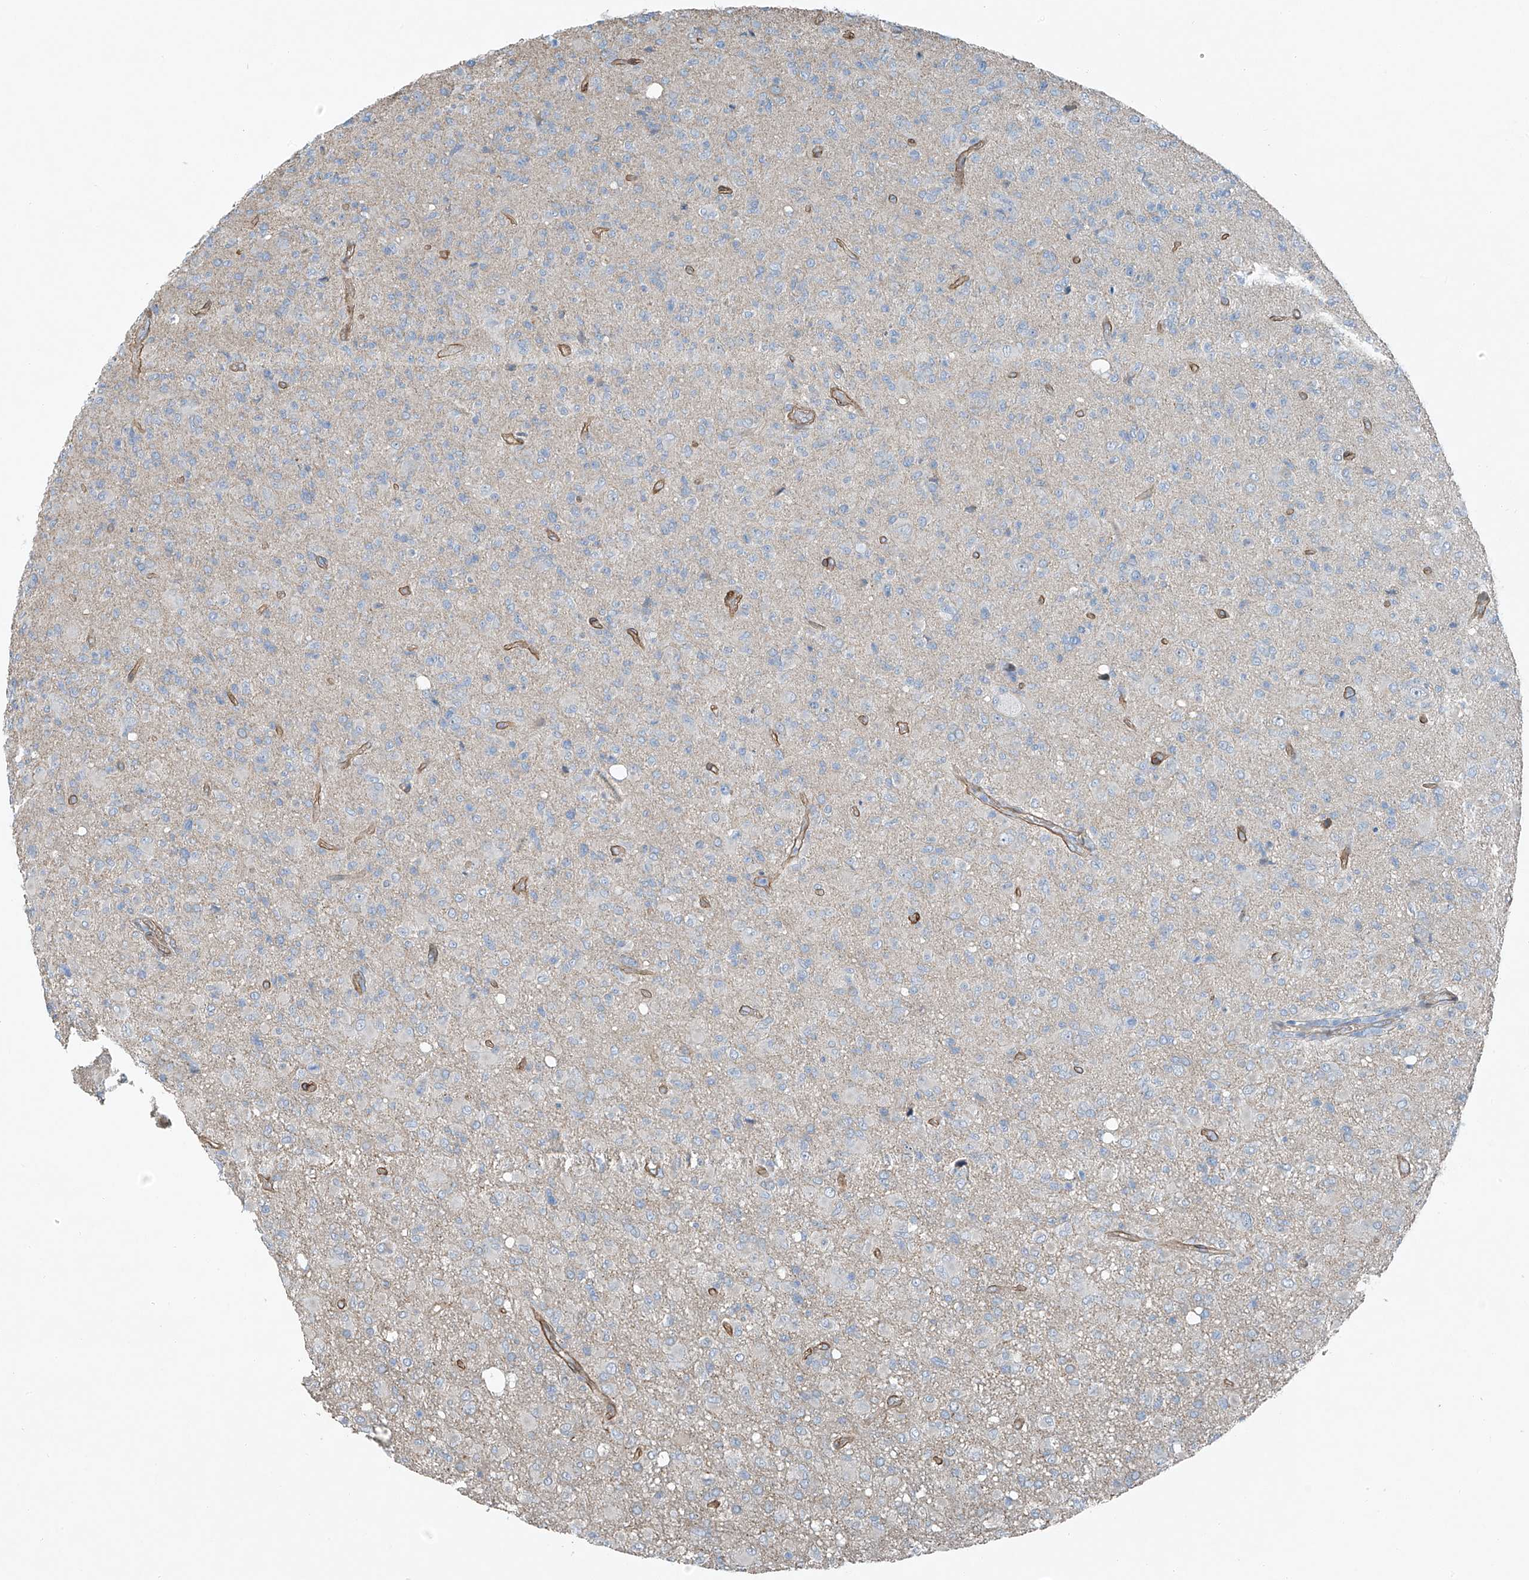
{"staining": {"intensity": "negative", "quantity": "none", "location": "none"}, "tissue": "glioma", "cell_type": "Tumor cells", "image_type": "cancer", "snomed": [{"axis": "morphology", "description": "Glioma, malignant, High grade"}, {"axis": "topography", "description": "Brain"}], "caption": "Immunohistochemistry of malignant glioma (high-grade) shows no expression in tumor cells.", "gene": "TNS2", "patient": {"sex": "female", "age": 57}}